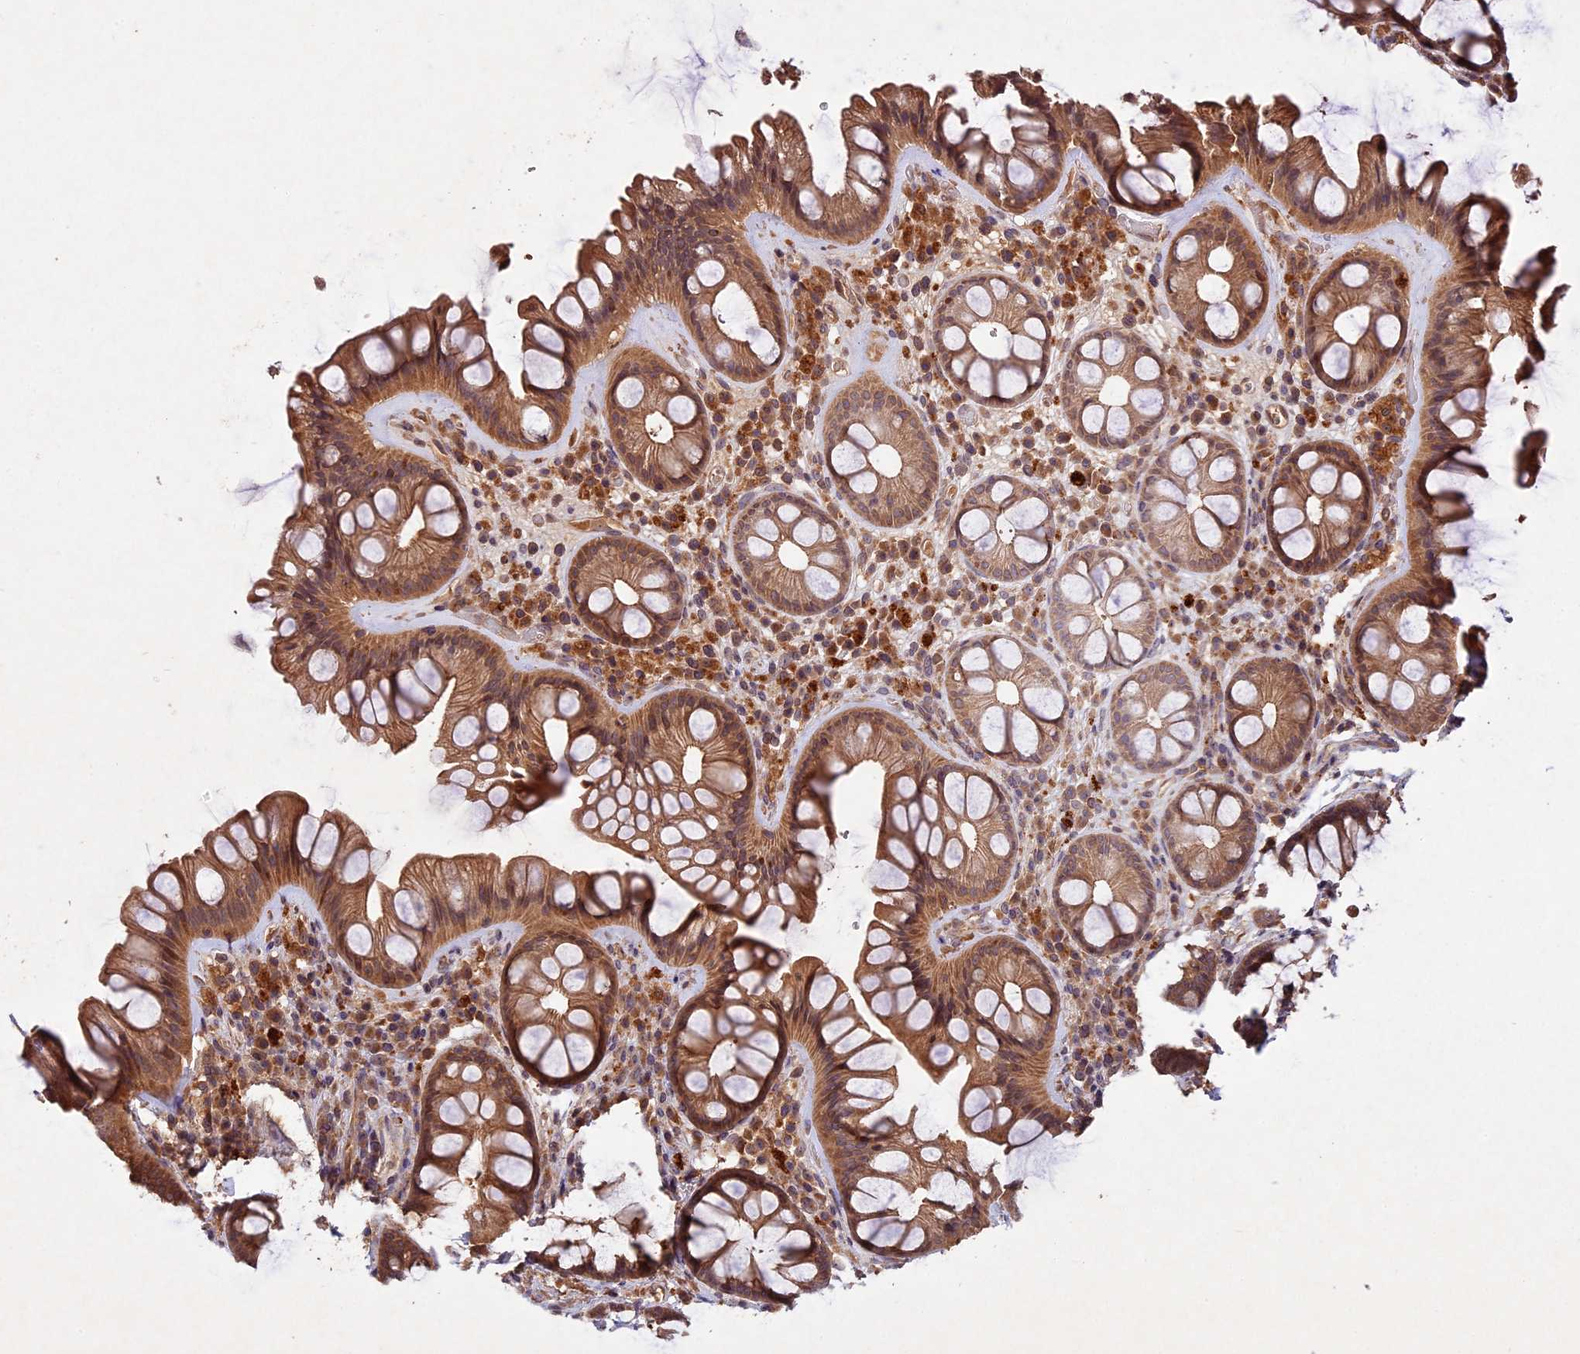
{"staining": {"intensity": "moderate", "quantity": ">75%", "location": "cytoplasmic/membranous"}, "tissue": "rectum", "cell_type": "Glandular cells", "image_type": "normal", "snomed": [{"axis": "morphology", "description": "Normal tissue, NOS"}, {"axis": "topography", "description": "Rectum"}], "caption": "About >75% of glandular cells in benign human rectum demonstrate moderate cytoplasmic/membranous protein positivity as visualized by brown immunohistochemical staining.", "gene": "CHAC1", "patient": {"sex": "male", "age": 74}}